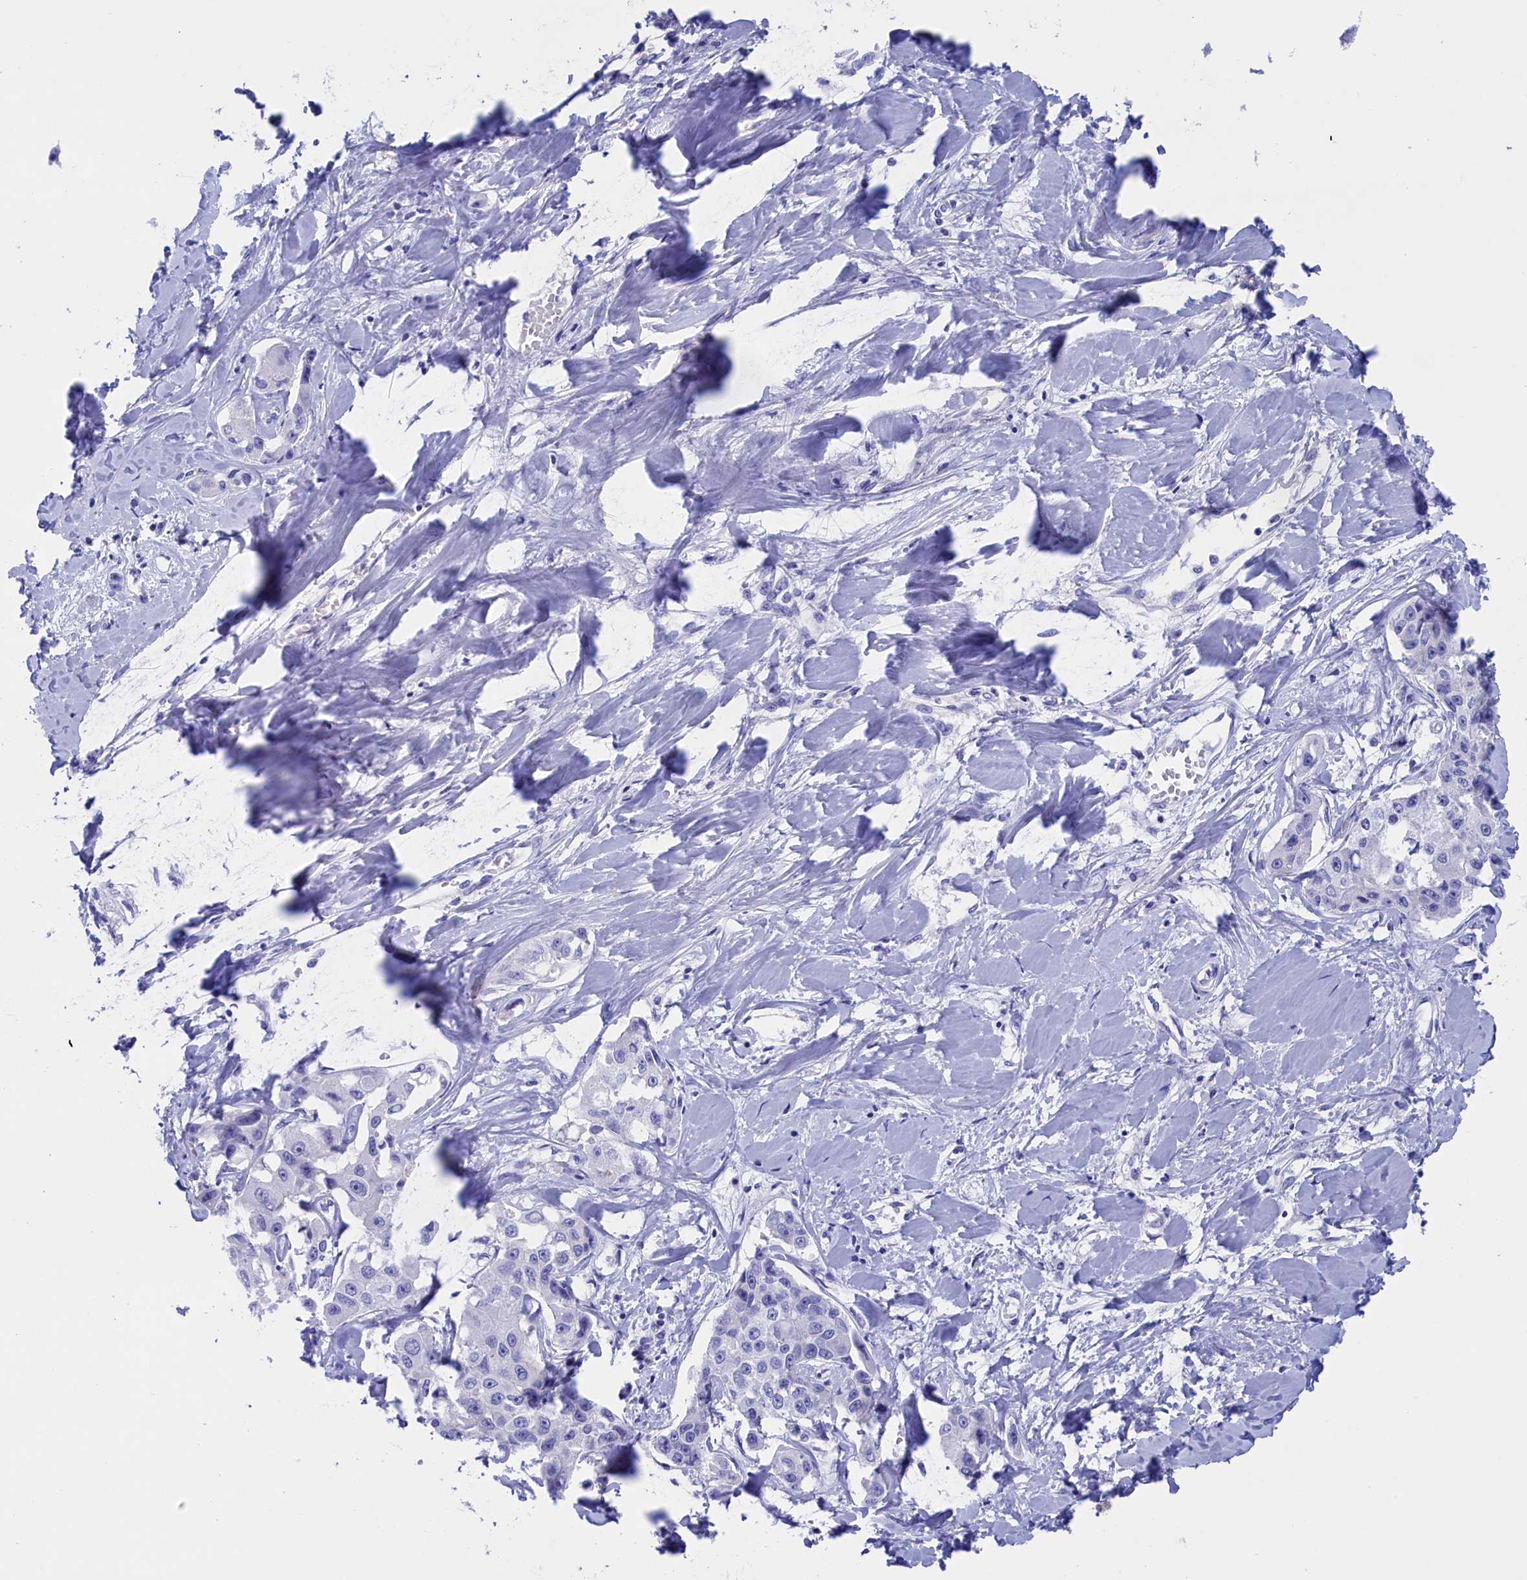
{"staining": {"intensity": "negative", "quantity": "none", "location": "none"}, "tissue": "liver cancer", "cell_type": "Tumor cells", "image_type": "cancer", "snomed": [{"axis": "morphology", "description": "Cholangiocarcinoma"}, {"axis": "topography", "description": "Liver"}], "caption": "Immunohistochemistry of human cholangiocarcinoma (liver) shows no expression in tumor cells.", "gene": "VPS35L", "patient": {"sex": "male", "age": 59}}